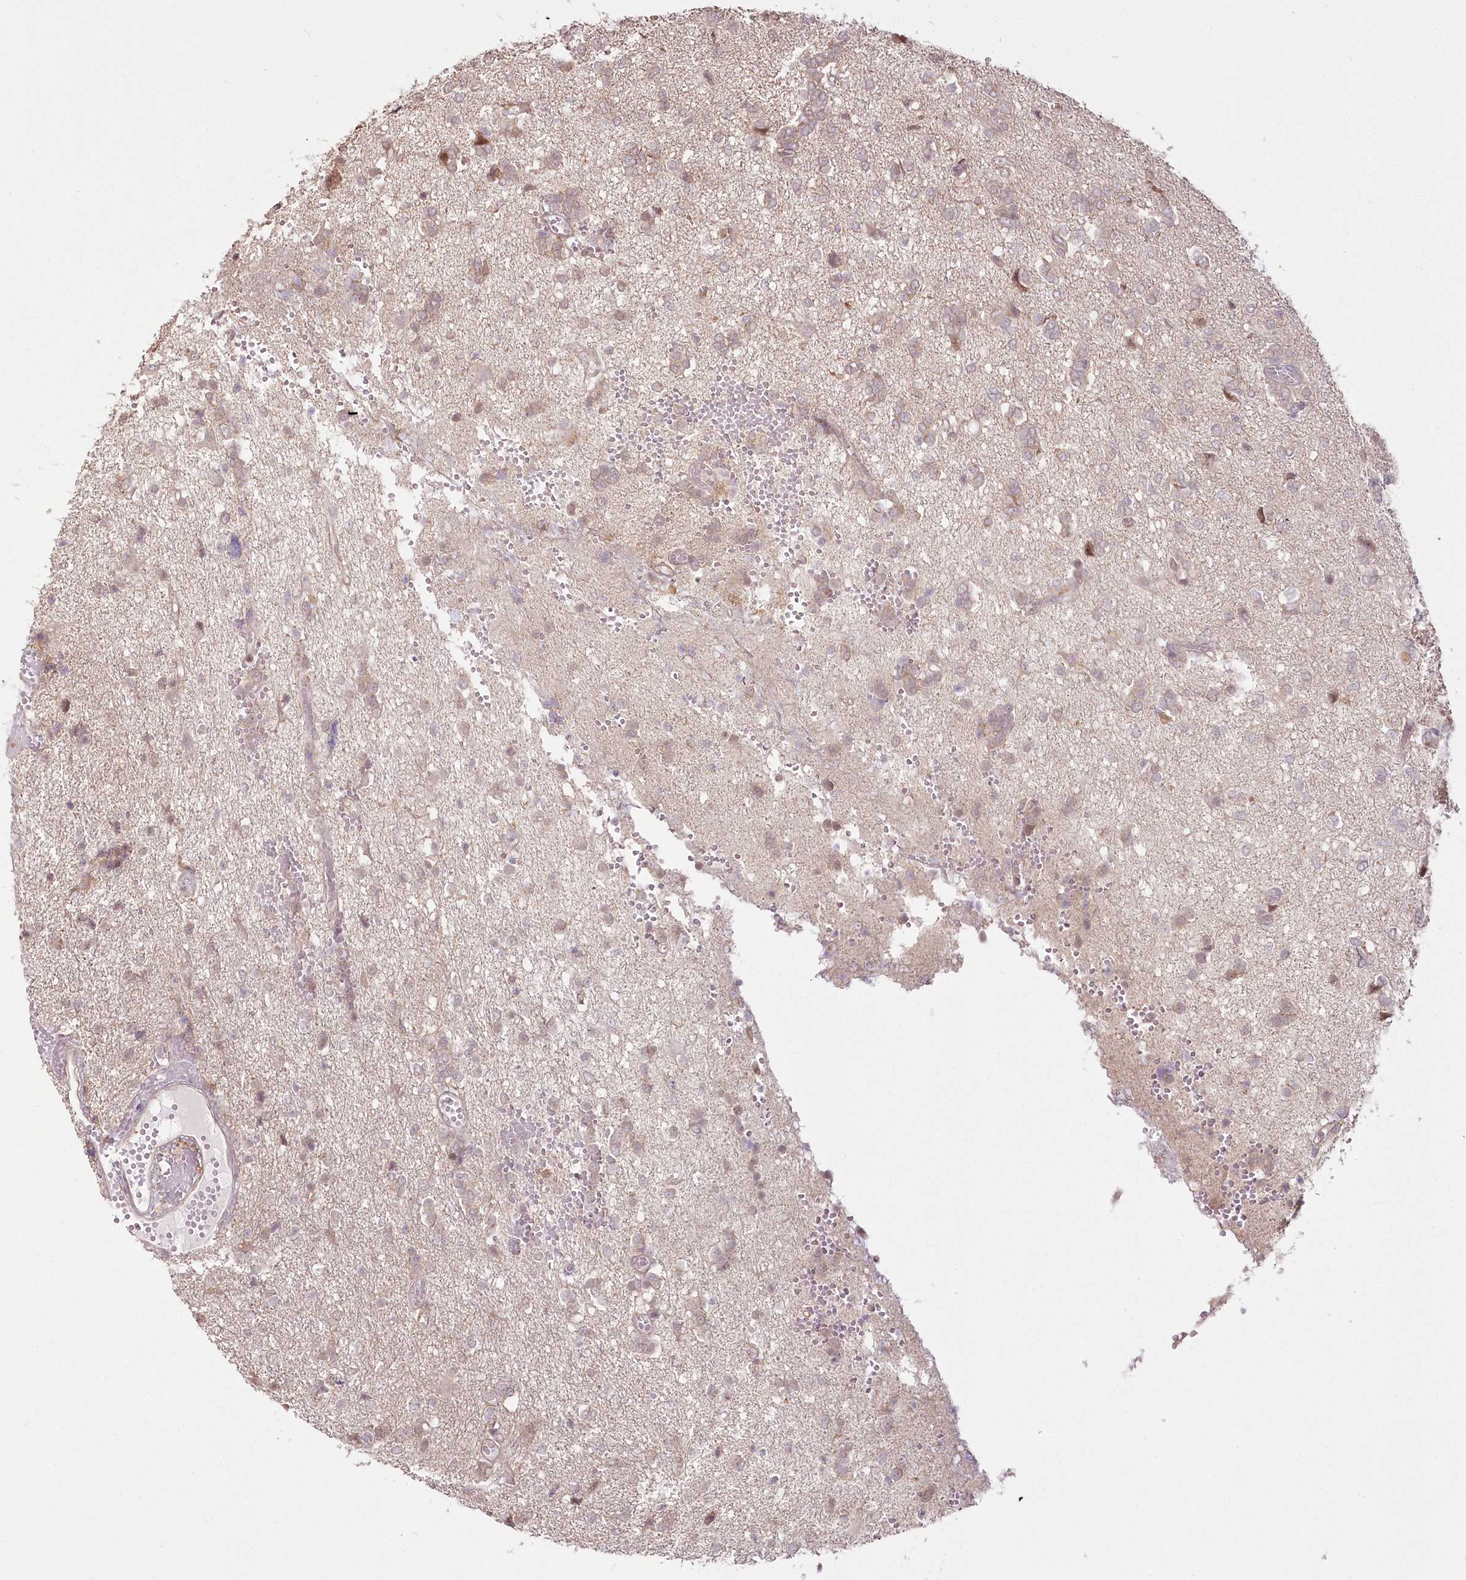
{"staining": {"intensity": "weak", "quantity": "25%-75%", "location": "cytoplasmic/membranous,nuclear"}, "tissue": "glioma", "cell_type": "Tumor cells", "image_type": "cancer", "snomed": [{"axis": "morphology", "description": "Glioma, malignant, High grade"}, {"axis": "topography", "description": "Brain"}], "caption": "Immunohistochemistry (IHC) of malignant glioma (high-grade) reveals low levels of weak cytoplasmic/membranous and nuclear expression in about 25%-75% of tumor cells. The protein of interest is shown in brown color, while the nuclei are stained blue.", "gene": "R3HDM2", "patient": {"sex": "female", "age": 59}}